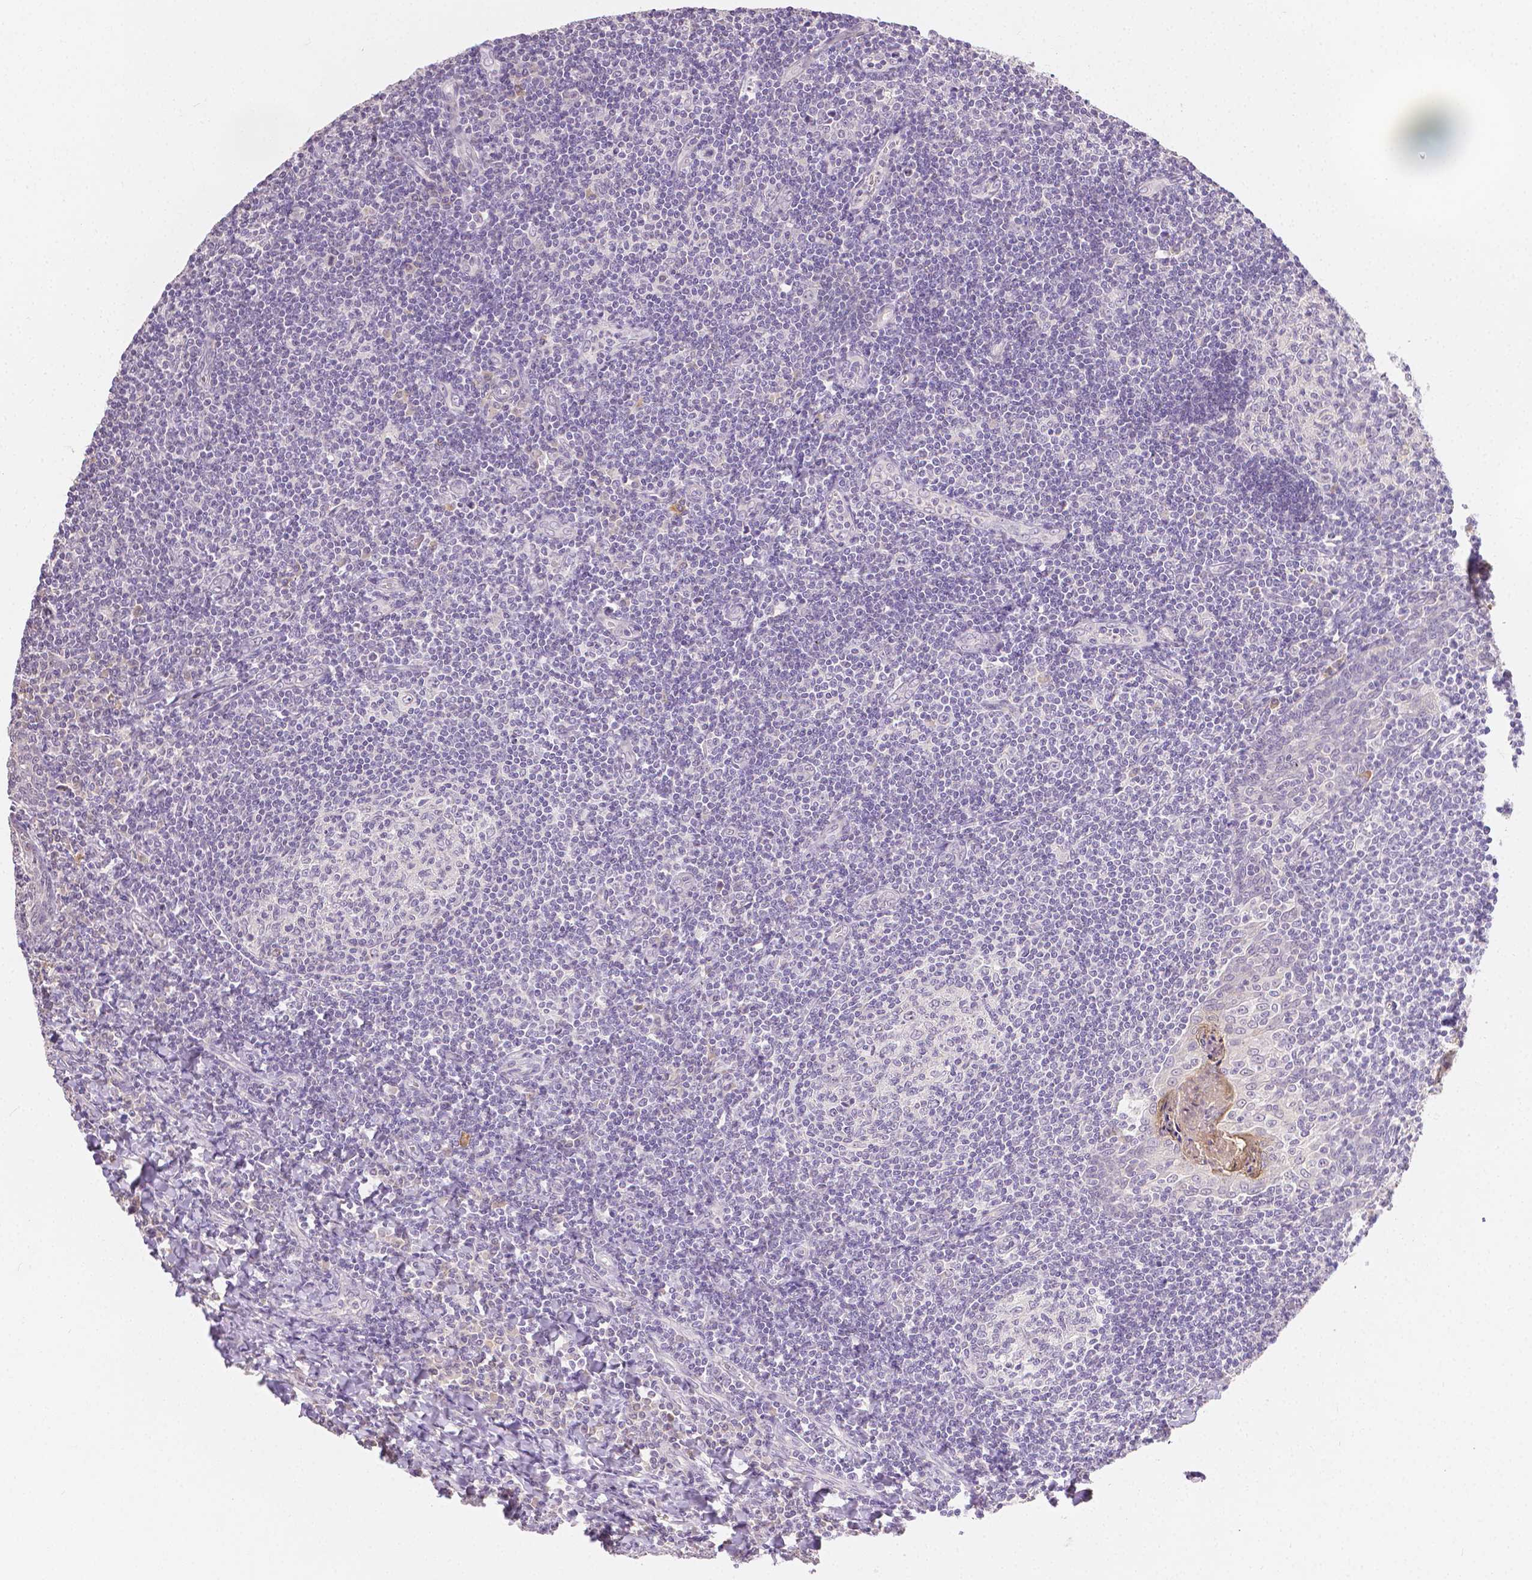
{"staining": {"intensity": "negative", "quantity": "none", "location": "none"}, "tissue": "tonsil", "cell_type": "Germinal center cells", "image_type": "normal", "snomed": [{"axis": "morphology", "description": "Normal tissue, NOS"}, {"axis": "morphology", "description": "Inflammation, NOS"}, {"axis": "topography", "description": "Tonsil"}], "caption": "Immunohistochemical staining of unremarkable tonsil displays no significant expression in germinal center cells.", "gene": "TGM1", "patient": {"sex": "female", "age": 31}}